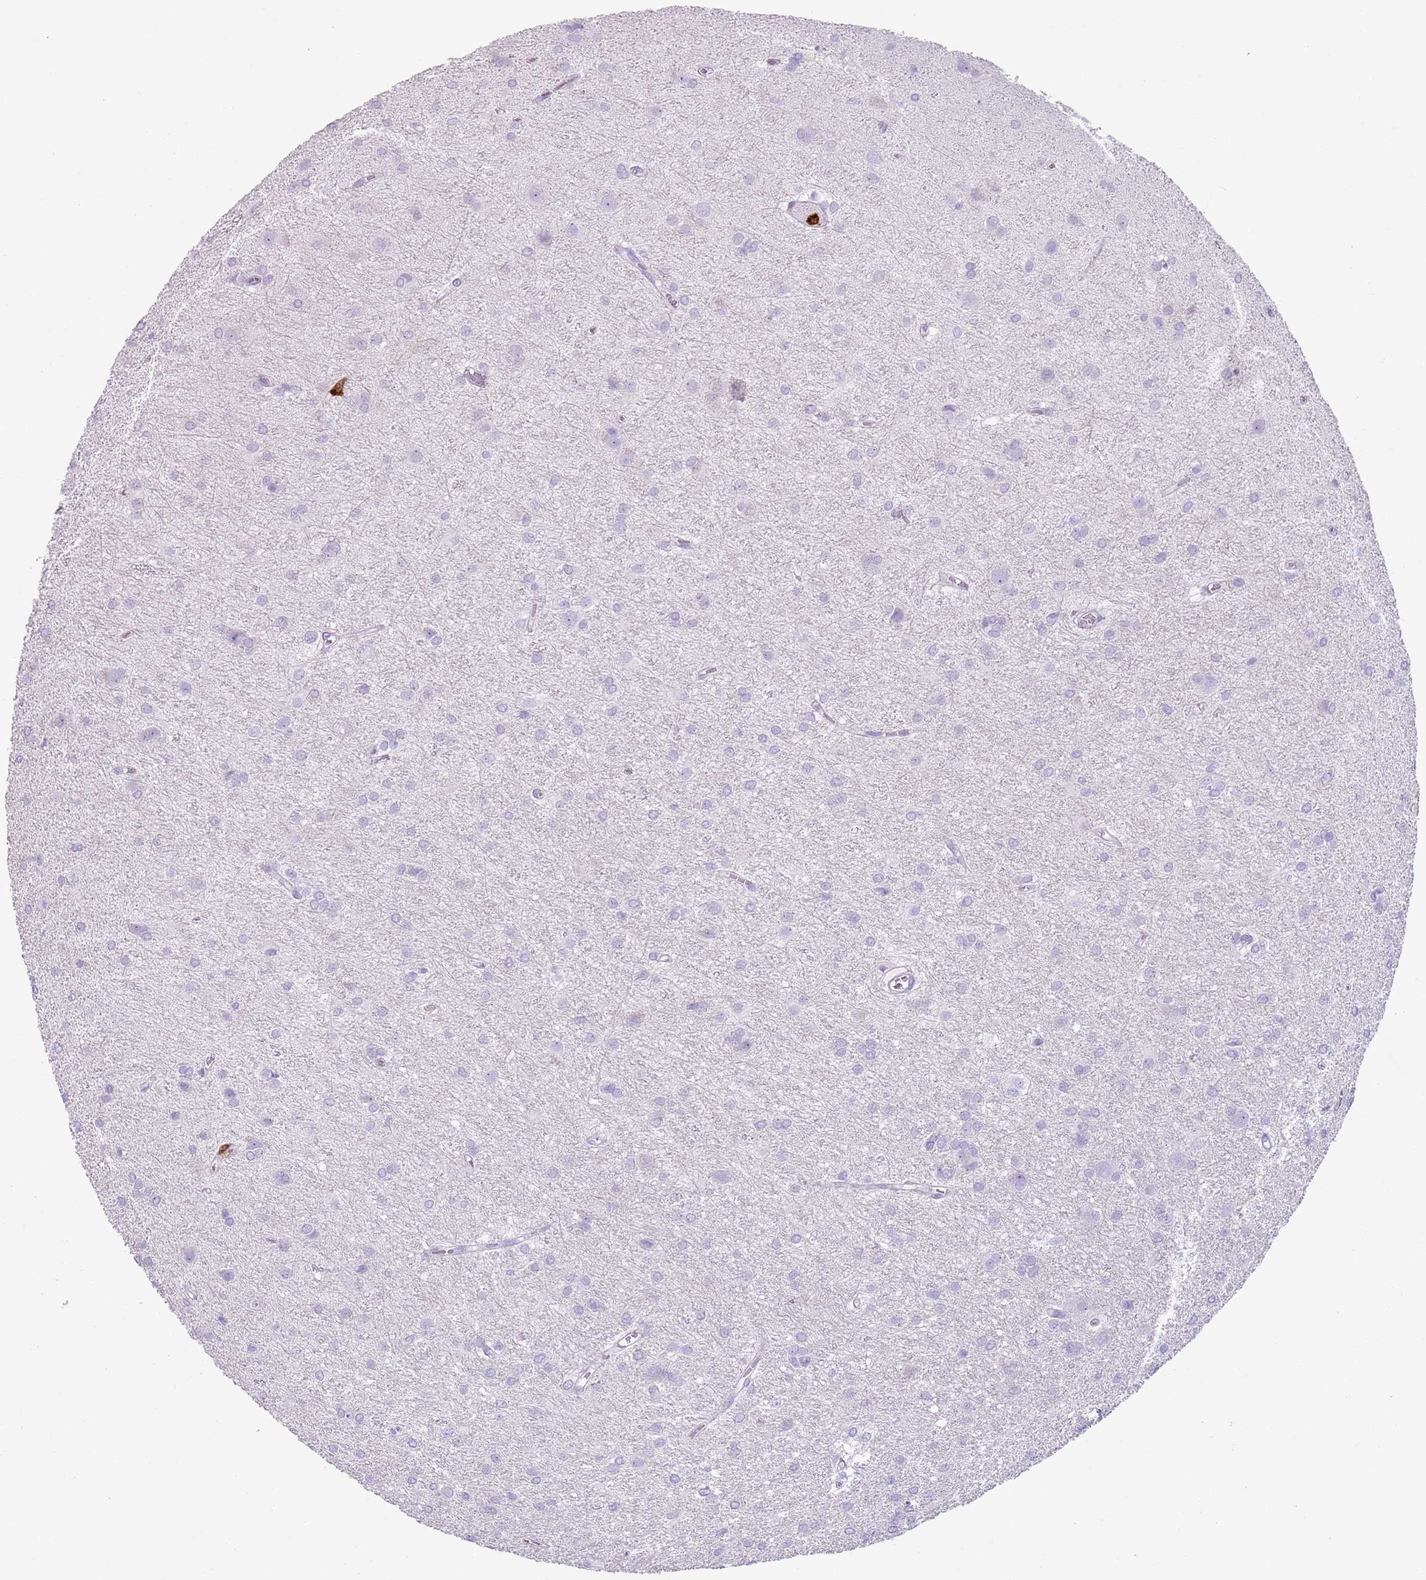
{"staining": {"intensity": "negative", "quantity": "none", "location": "none"}, "tissue": "glioma", "cell_type": "Tumor cells", "image_type": "cancer", "snomed": [{"axis": "morphology", "description": "Glioma, malignant, High grade"}, {"axis": "topography", "description": "Brain"}], "caption": "This image is of glioma stained with immunohistochemistry to label a protein in brown with the nuclei are counter-stained blue. There is no staining in tumor cells. Nuclei are stained in blue.", "gene": "CD177", "patient": {"sex": "female", "age": 50}}